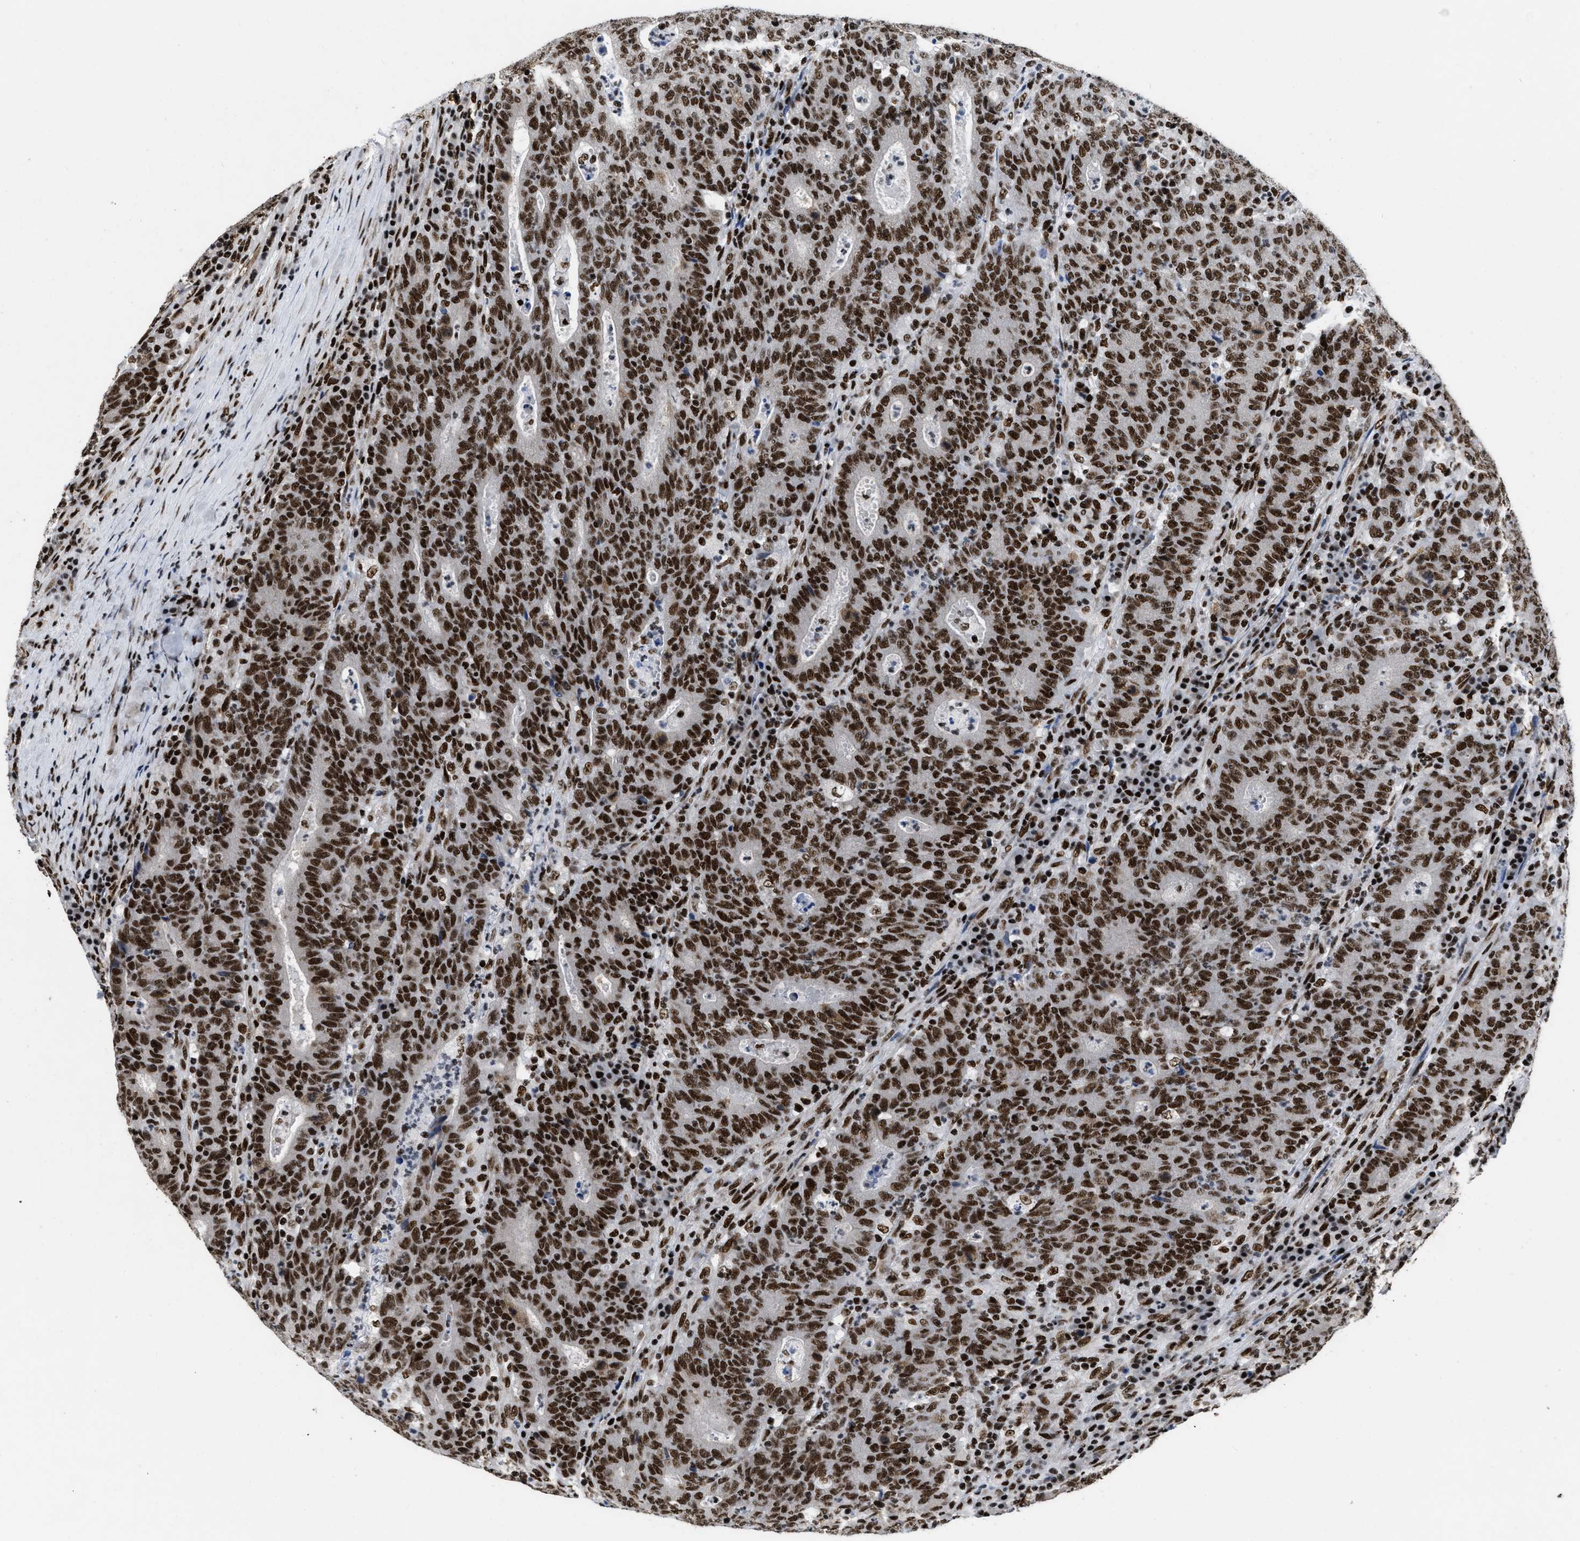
{"staining": {"intensity": "strong", "quantity": ">75%", "location": "nuclear"}, "tissue": "colorectal cancer", "cell_type": "Tumor cells", "image_type": "cancer", "snomed": [{"axis": "morphology", "description": "Adenocarcinoma, NOS"}, {"axis": "topography", "description": "Colon"}], "caption": "This is an image of immunohistochemistry staining of colorectal adenocarcinoma, which shows strong staining in the nuclear of tumor cells.", "gene": "CREB1", "patient": {"sex": "female", "age": 75}}